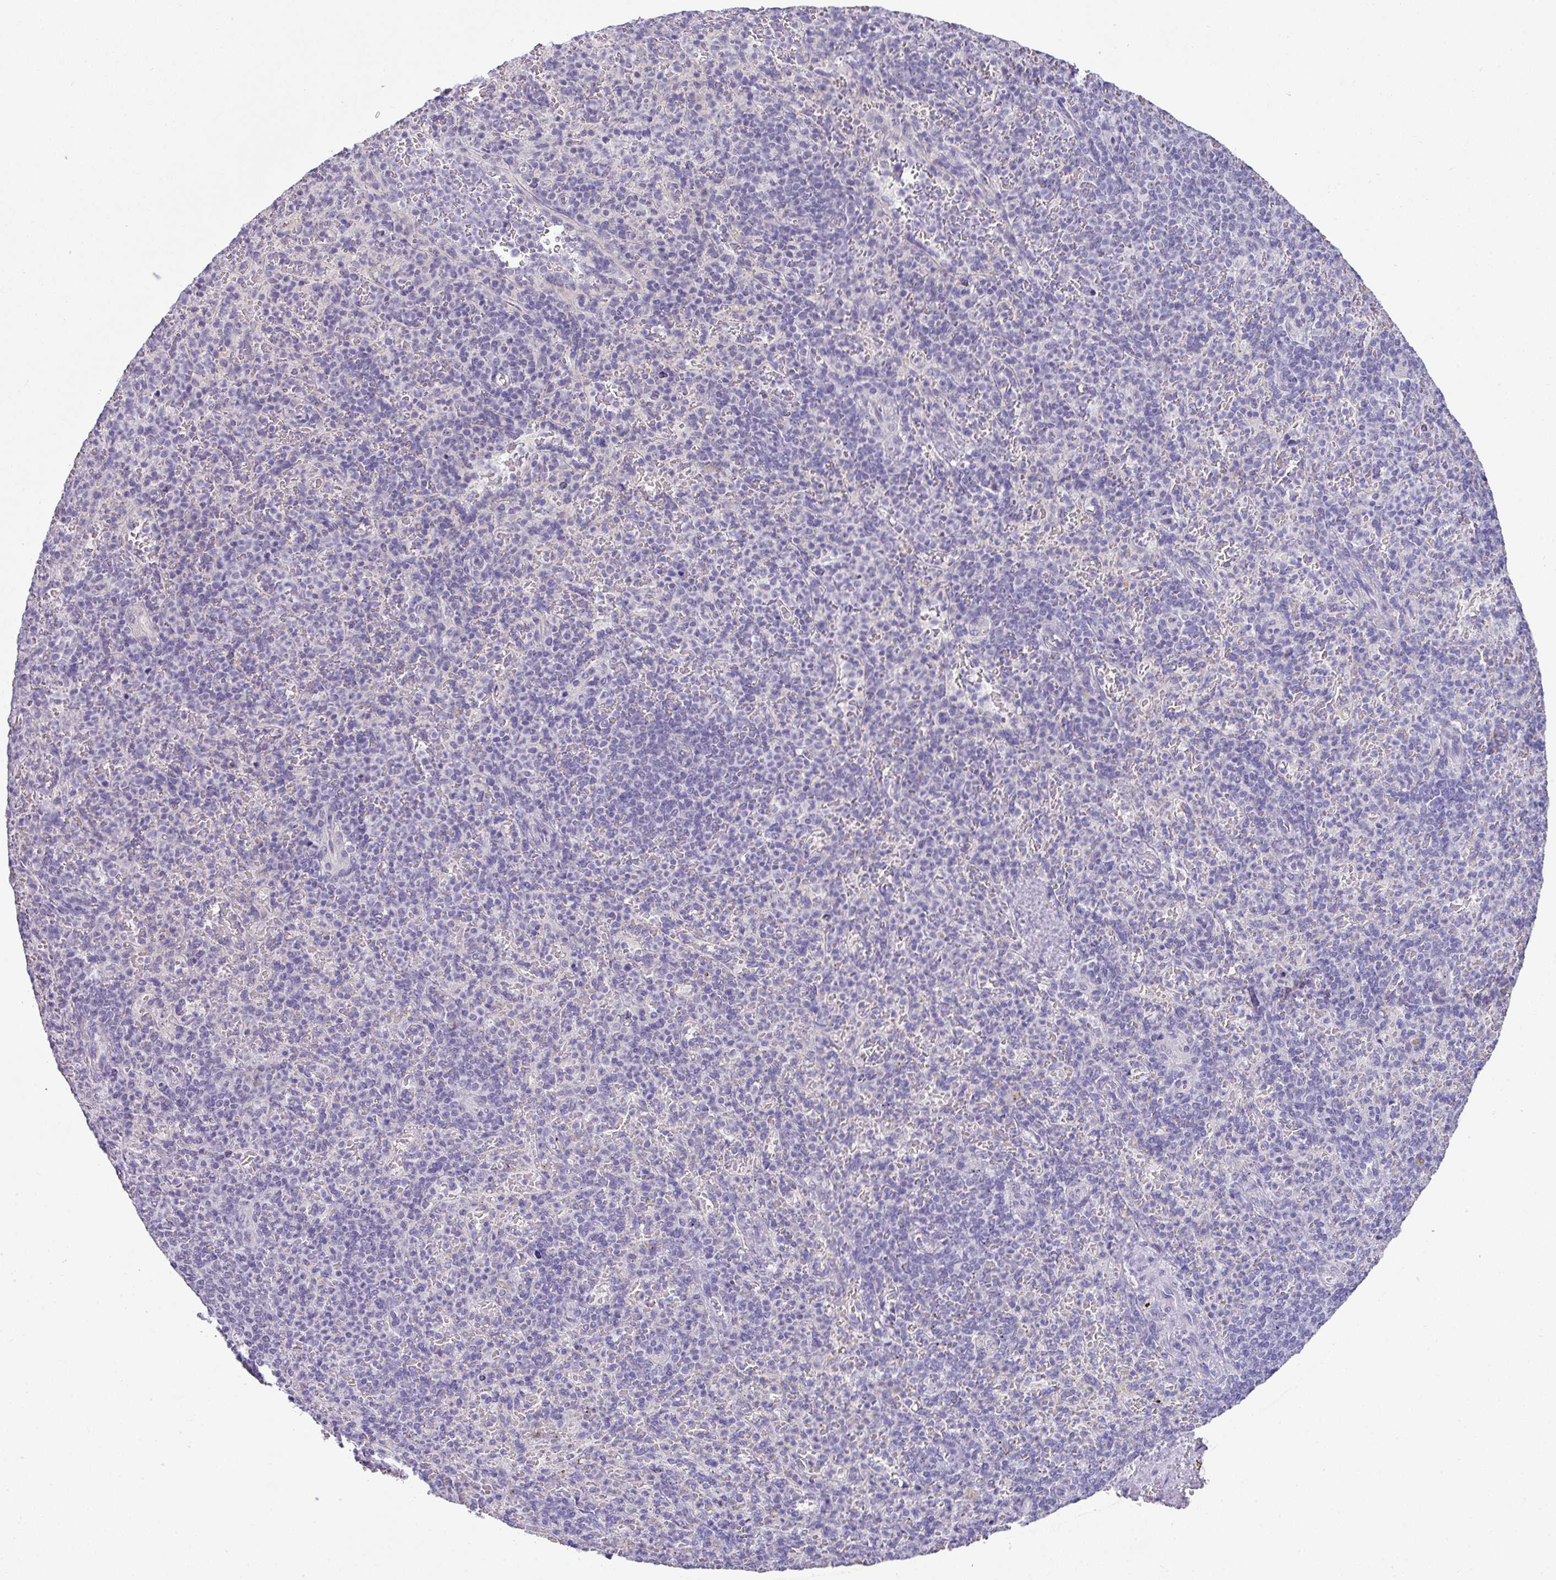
{"staining": {"intensity": "negative", "quantity": "none", "location": "none"}, "tissue": "spleen", "cell_type": "Cells in red pulp", "image_type": "normal", "snomed": [{"axis": "morphology", "description": "Normal tissue, NOS"}, {"axis": "topography", "description": "Spleen"}], "caption": "Human spleen stained for a protein using IHC displays no staining in cells in red pulp.", "gene": "GCG", "patient": {"sex": "female", "age": 74}}